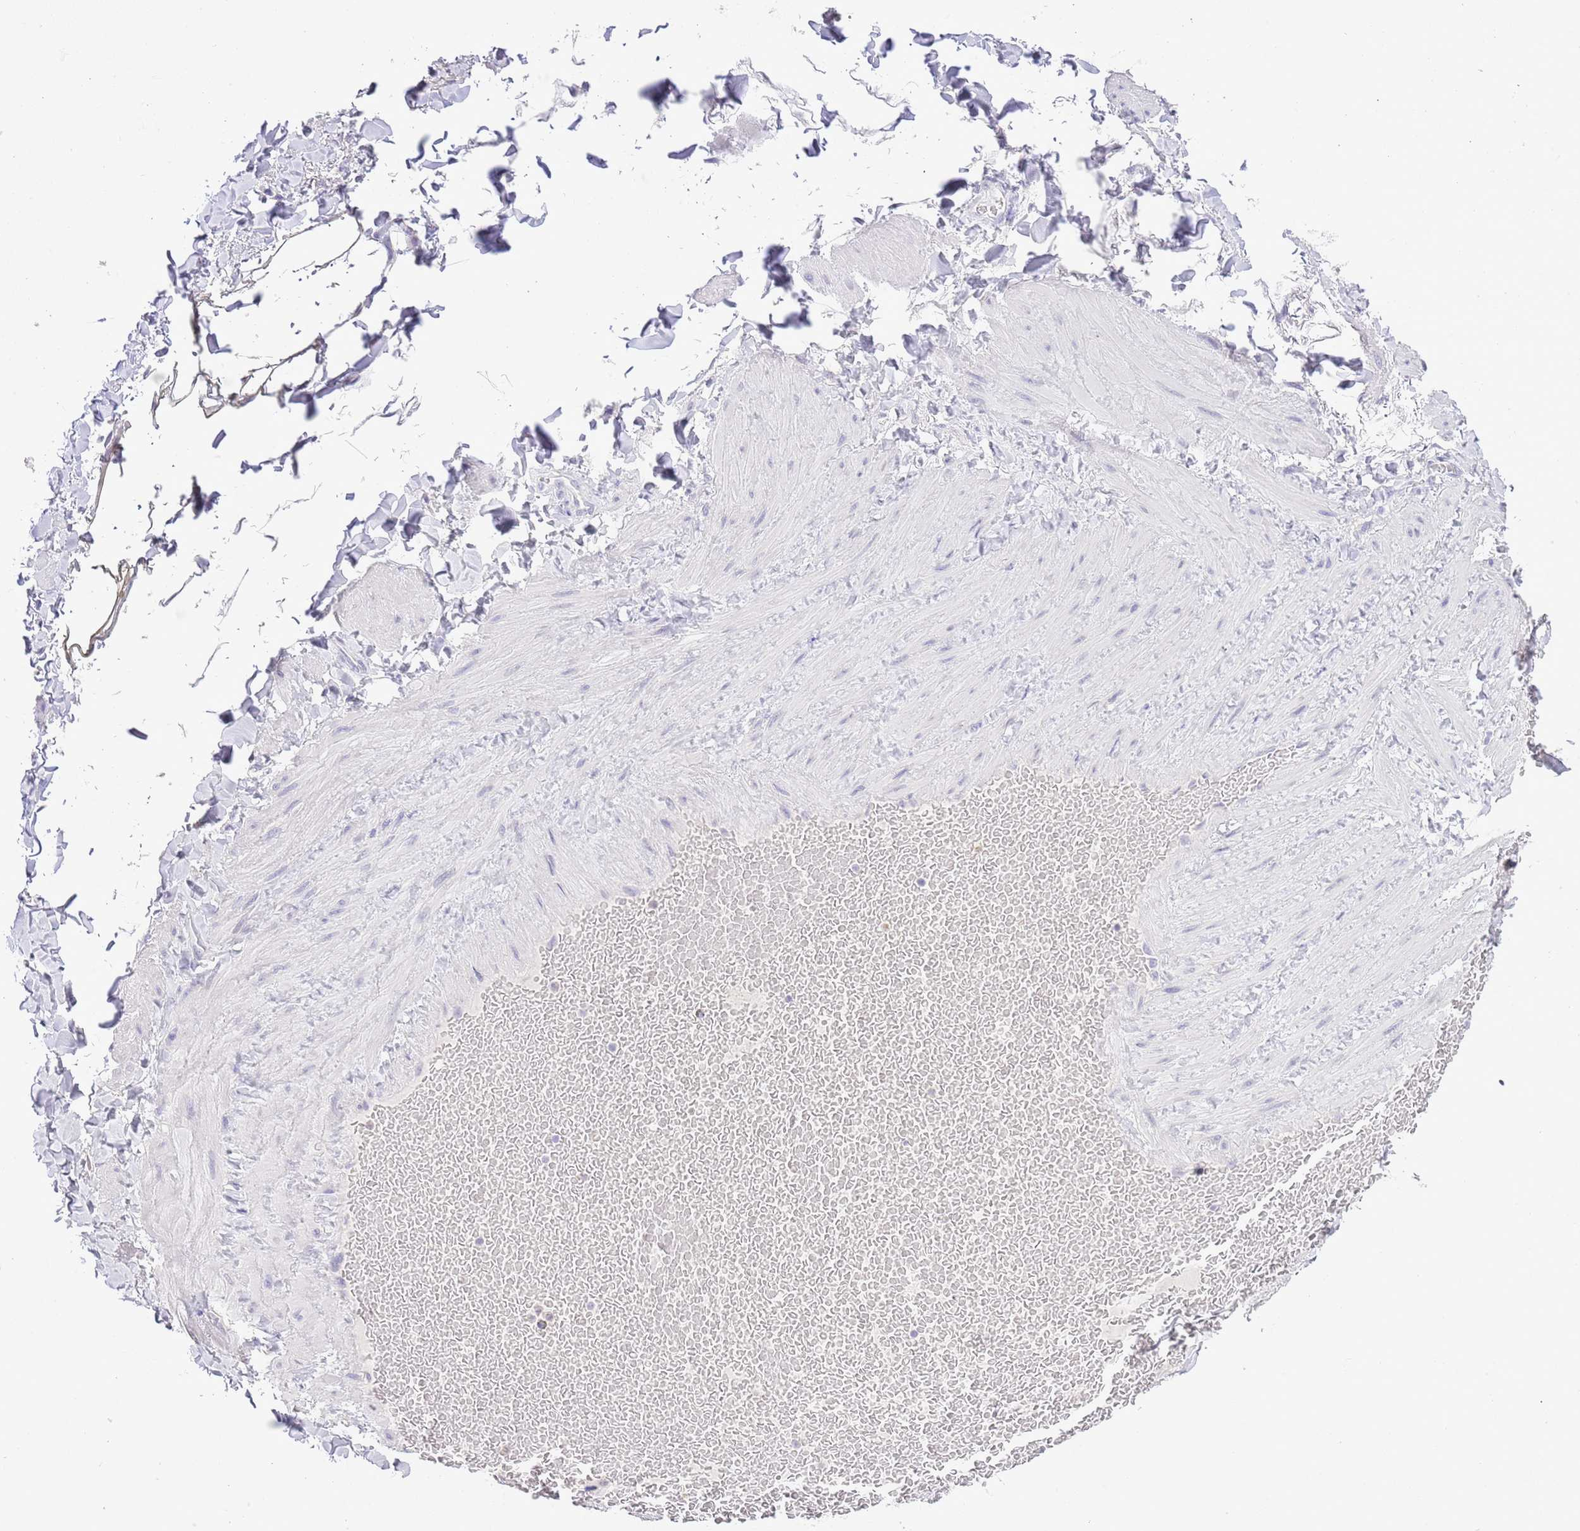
{"staining": {"intensity": "negative", "quantity": "none", "location": "none"}, "tissue": "adipose tissue", "cell_type": "Adipocytes", "image_type": "normal", "snomed": [{"axis": "morphology", "description": "Normal tissue, NOS"}, {"axis": "topography", "description": "Soft tissue"}, {"axis": "topography", "description": "Vascular tissue"}], "caption": "Adipocytes show no significant protein positivity in normal adipose tissue. The staining was performed using DAB (3,3'-diaminobenzidine) to visualize the protein expression in brown, while the nuclei were stained in blue with hematoxylin (Magnification: 20x).", "gene": "OR2Z1", "patient": {"sex": "male", "age": 54}}